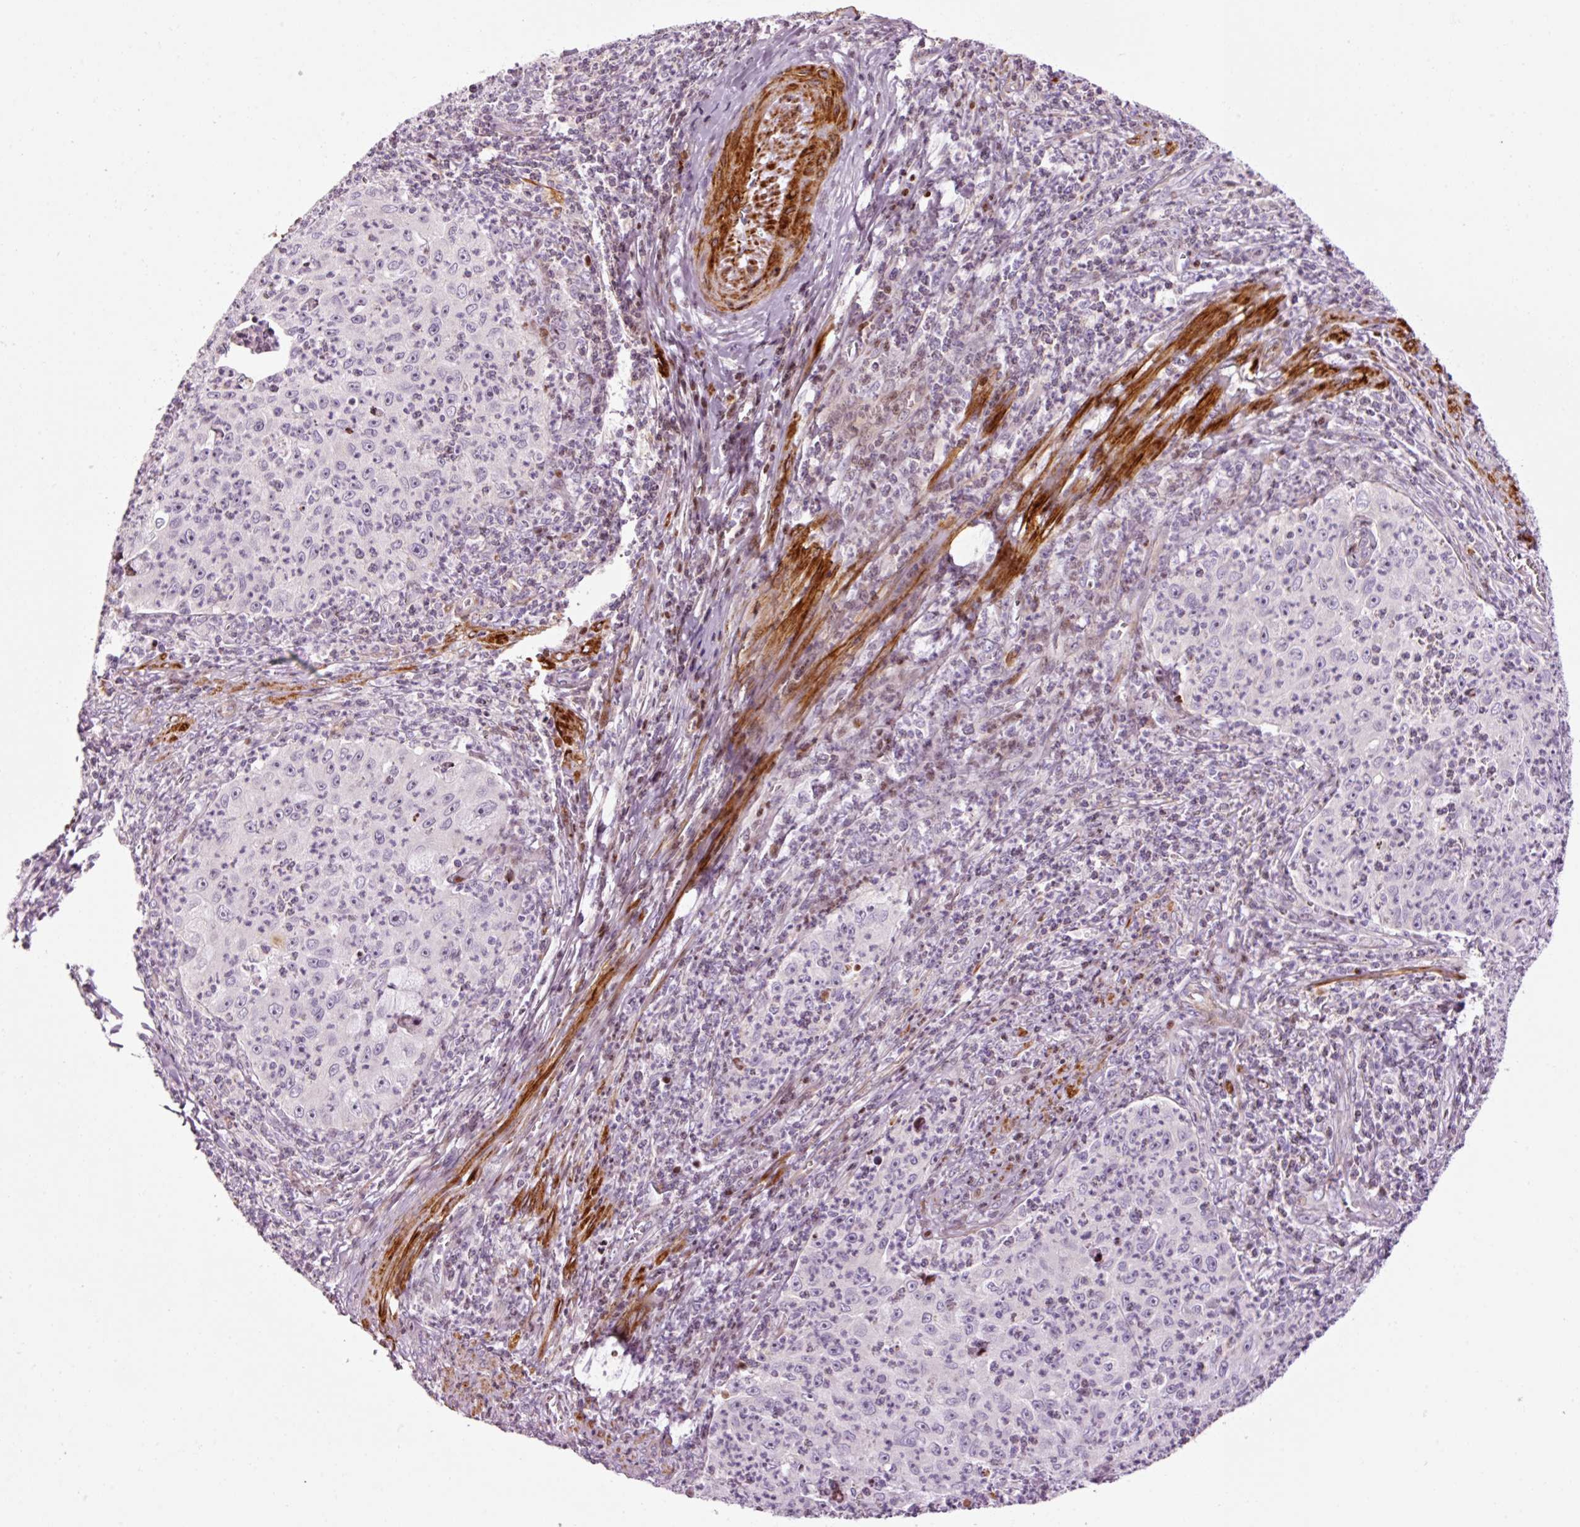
{"staining": {"intensity": "negative", "quantity": "none", "location": "none"}, "tissue": "cervical cancer", "cell_type": "Tumor cells", "image_type": "cancer", "snomed": [{"axis": "morphology", "description": "Squamous cell carcinoma, NOS"}, {"axis": "topography", "description": "Cervix"}], "caption": "An immunohistochemistry (IHC) histopathology image of cervical squamous cell carcinoma is shown. There is no staining in tumor cells of cervical squamous cell carcinoma. (Immunohistochemistry, brightfield microscopy, high magnification).", "gene": "ANKRD20A1", "patient": {"sex": "female", "age": 30}}